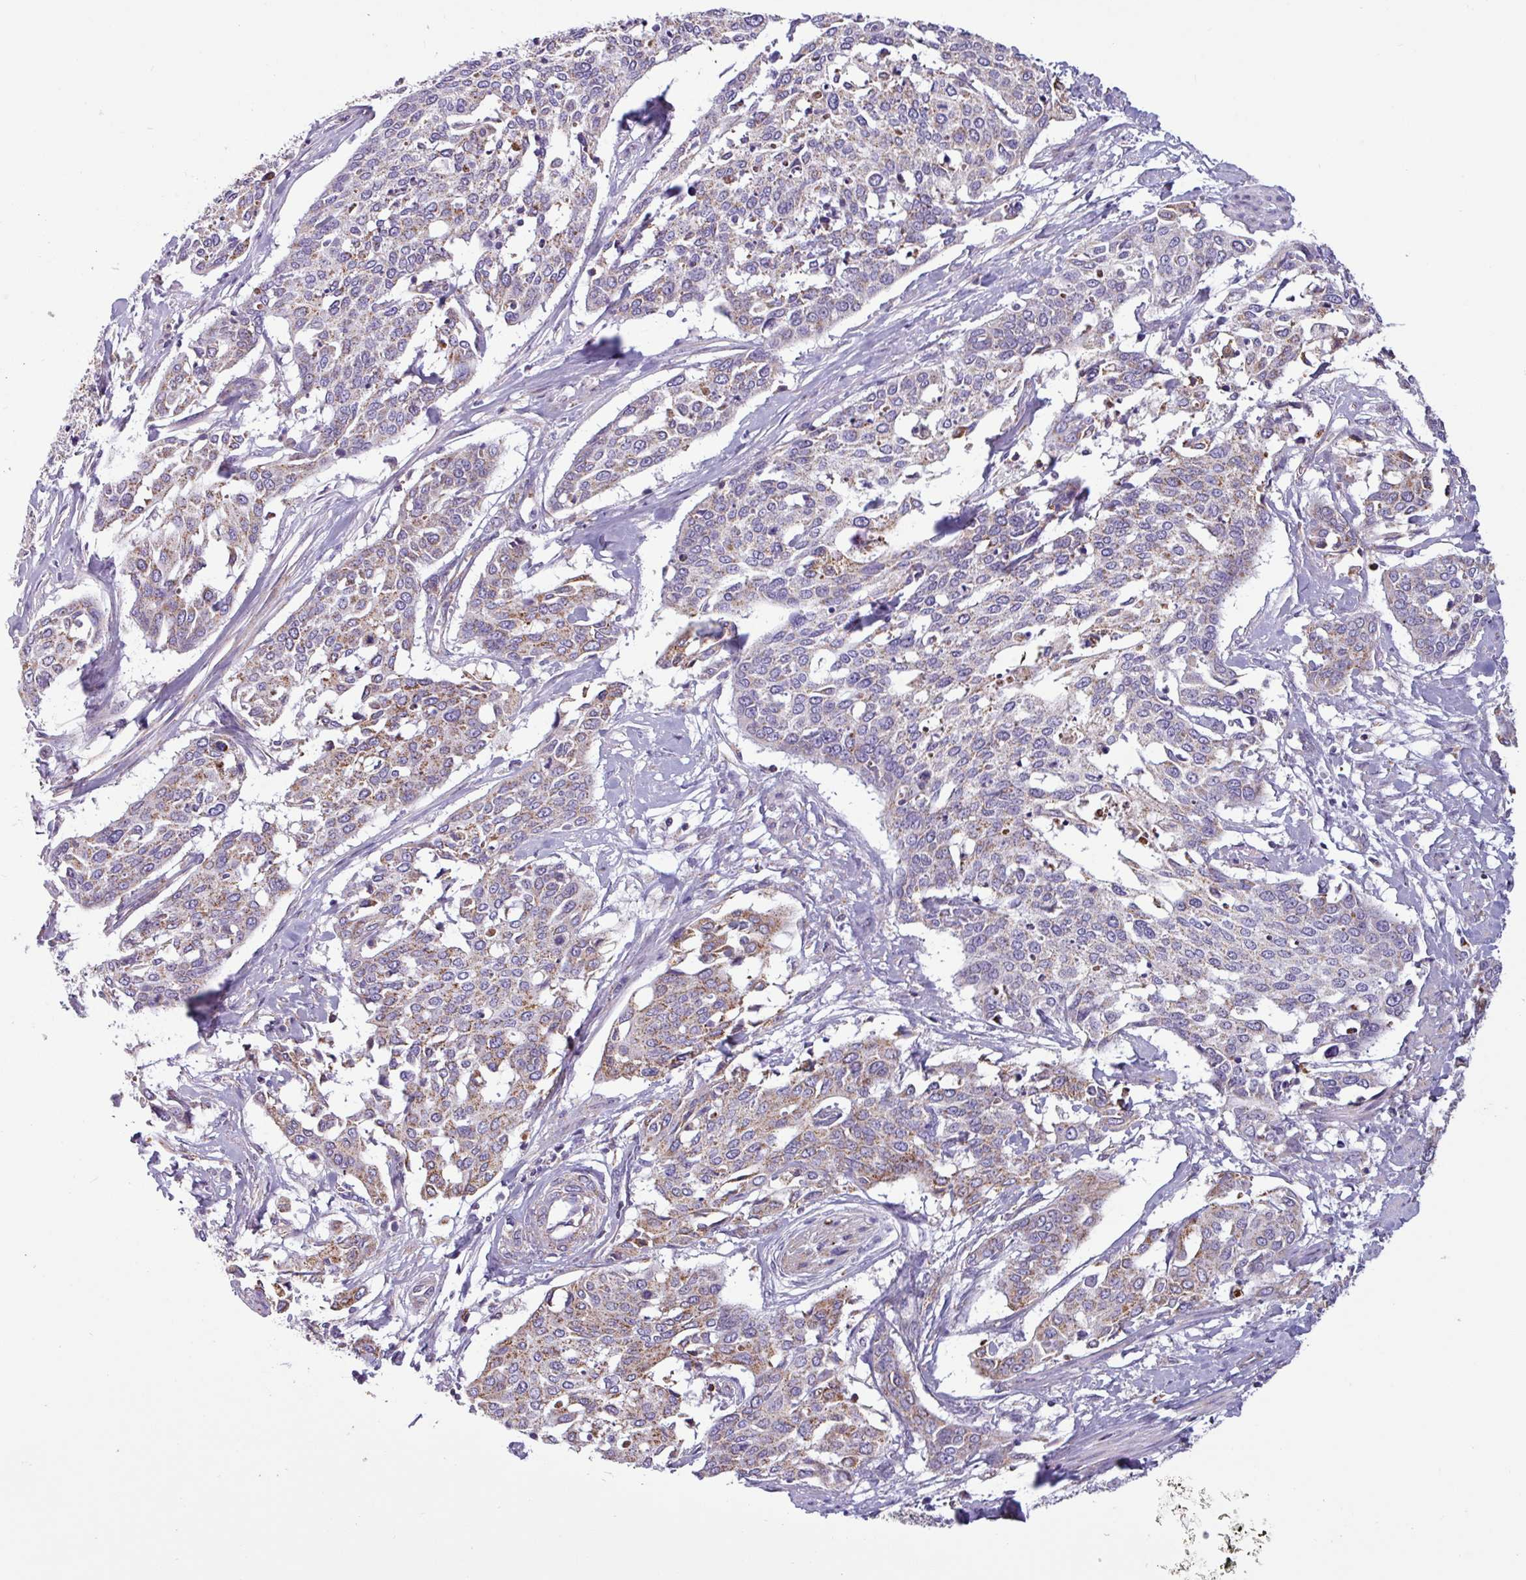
{"staining": {"intensity": "weak", "quantity": "<25%", "location": "cytoplasmic/membranous"}, "tissue": "cervical cancer", "cell_type": "Tumor cells", "image_type": "cancer", "snomed": [{"axis": "morphology", "description": "Squamous cell carcinoma, NOS"}, {"axis": "topography", "description": "Cervix"}], "caption": "The histopathology image reveals no significant positivity in tumor cells of squamous cell carcinoma (cervical).", "gene": "CAMK1", "patient": {"sex": "female", "age": 44}}